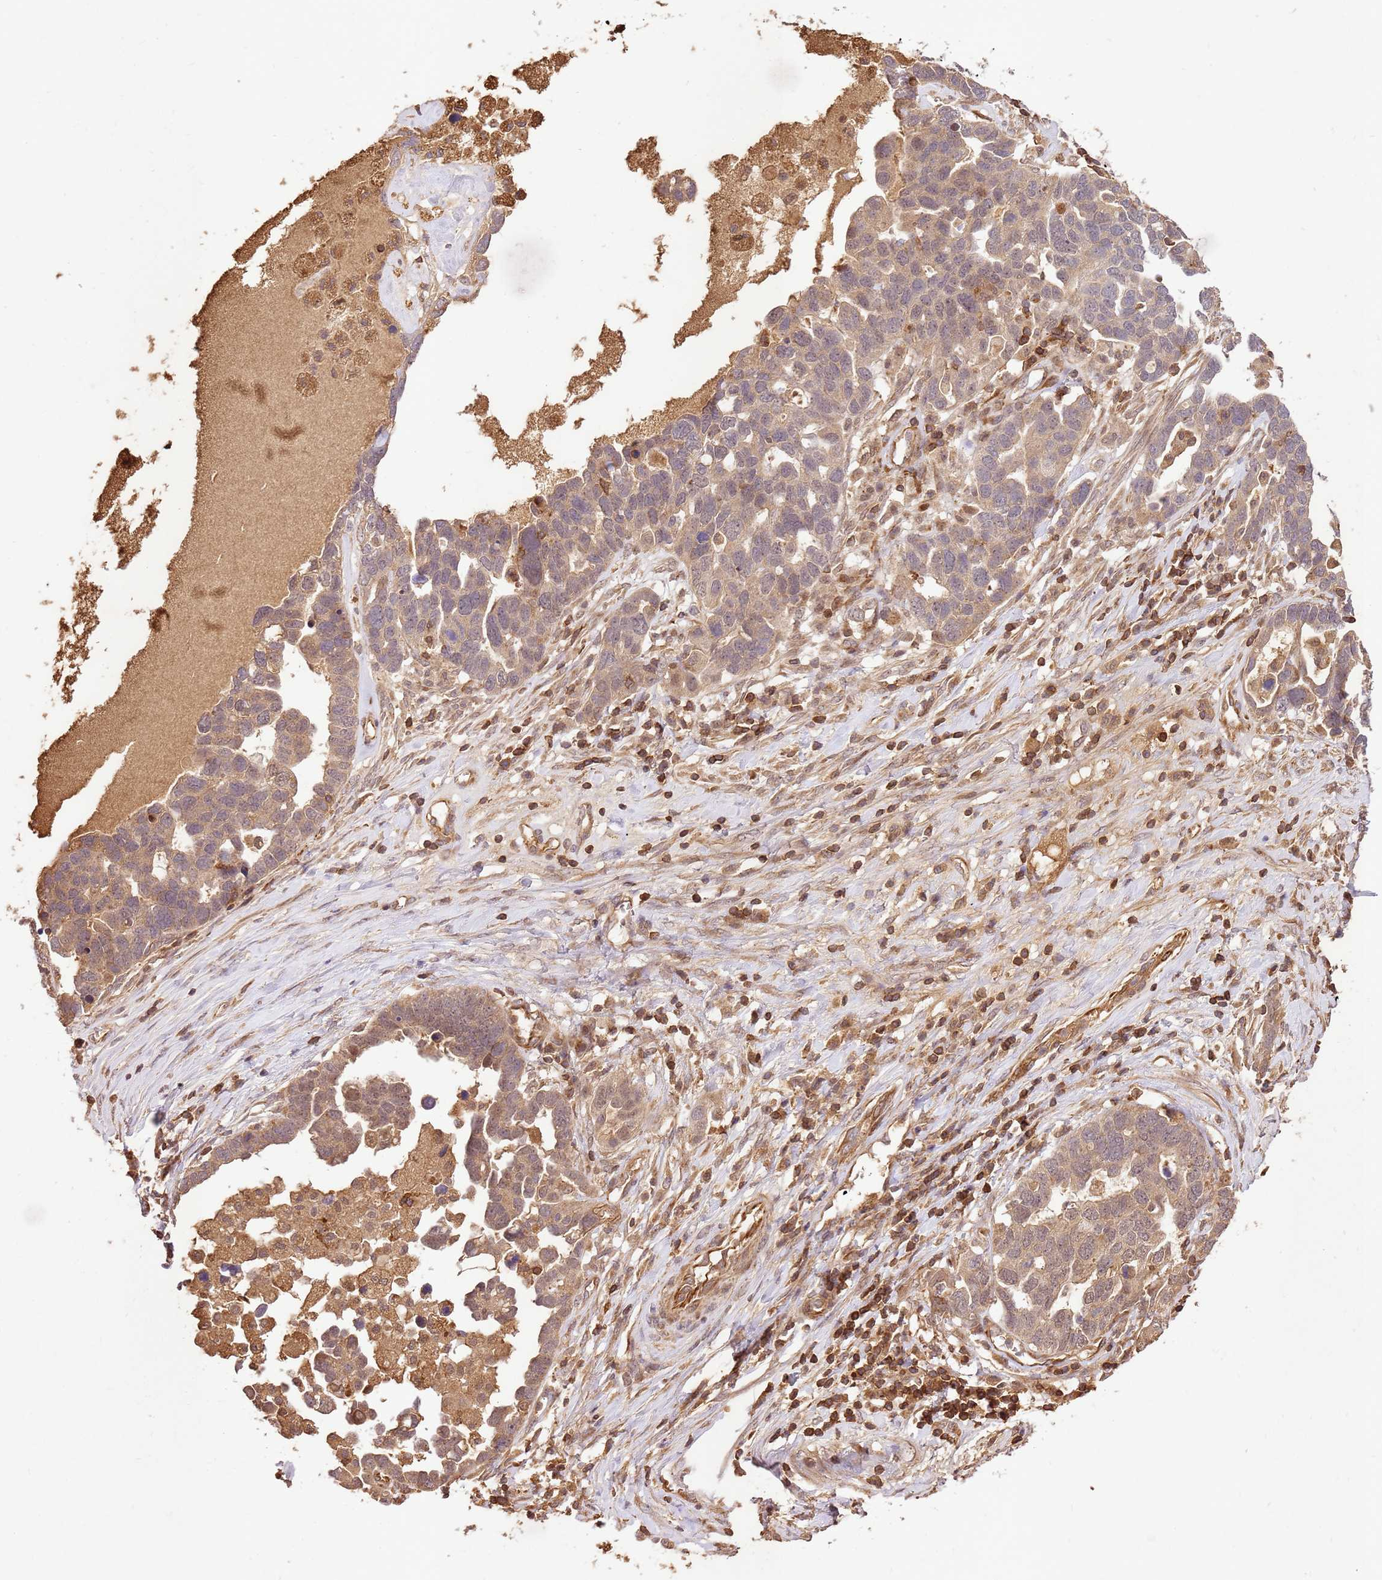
{"staining": {"intensity": "weak", "quantity": ">75%", "location": "cytoplasmic/membranous"}, "tissue": "ovarian cancer", "cell_type": "Tumor cells", "image_type": "cancer", "snomed": [{"axis": "morphology", "description": "Cystadenocarcinoma, serous, NOS"}, {"axis": "topography", "description": "Ovary"}], "caption": "Protein staining of ovarian serous cystadenocarcinoma tissue shows weak cytoplasmic/membranous expression in about >75% of tumor cells.", "gene": "KATNAL2", "patient": {"sex": "female", "age": 54}}